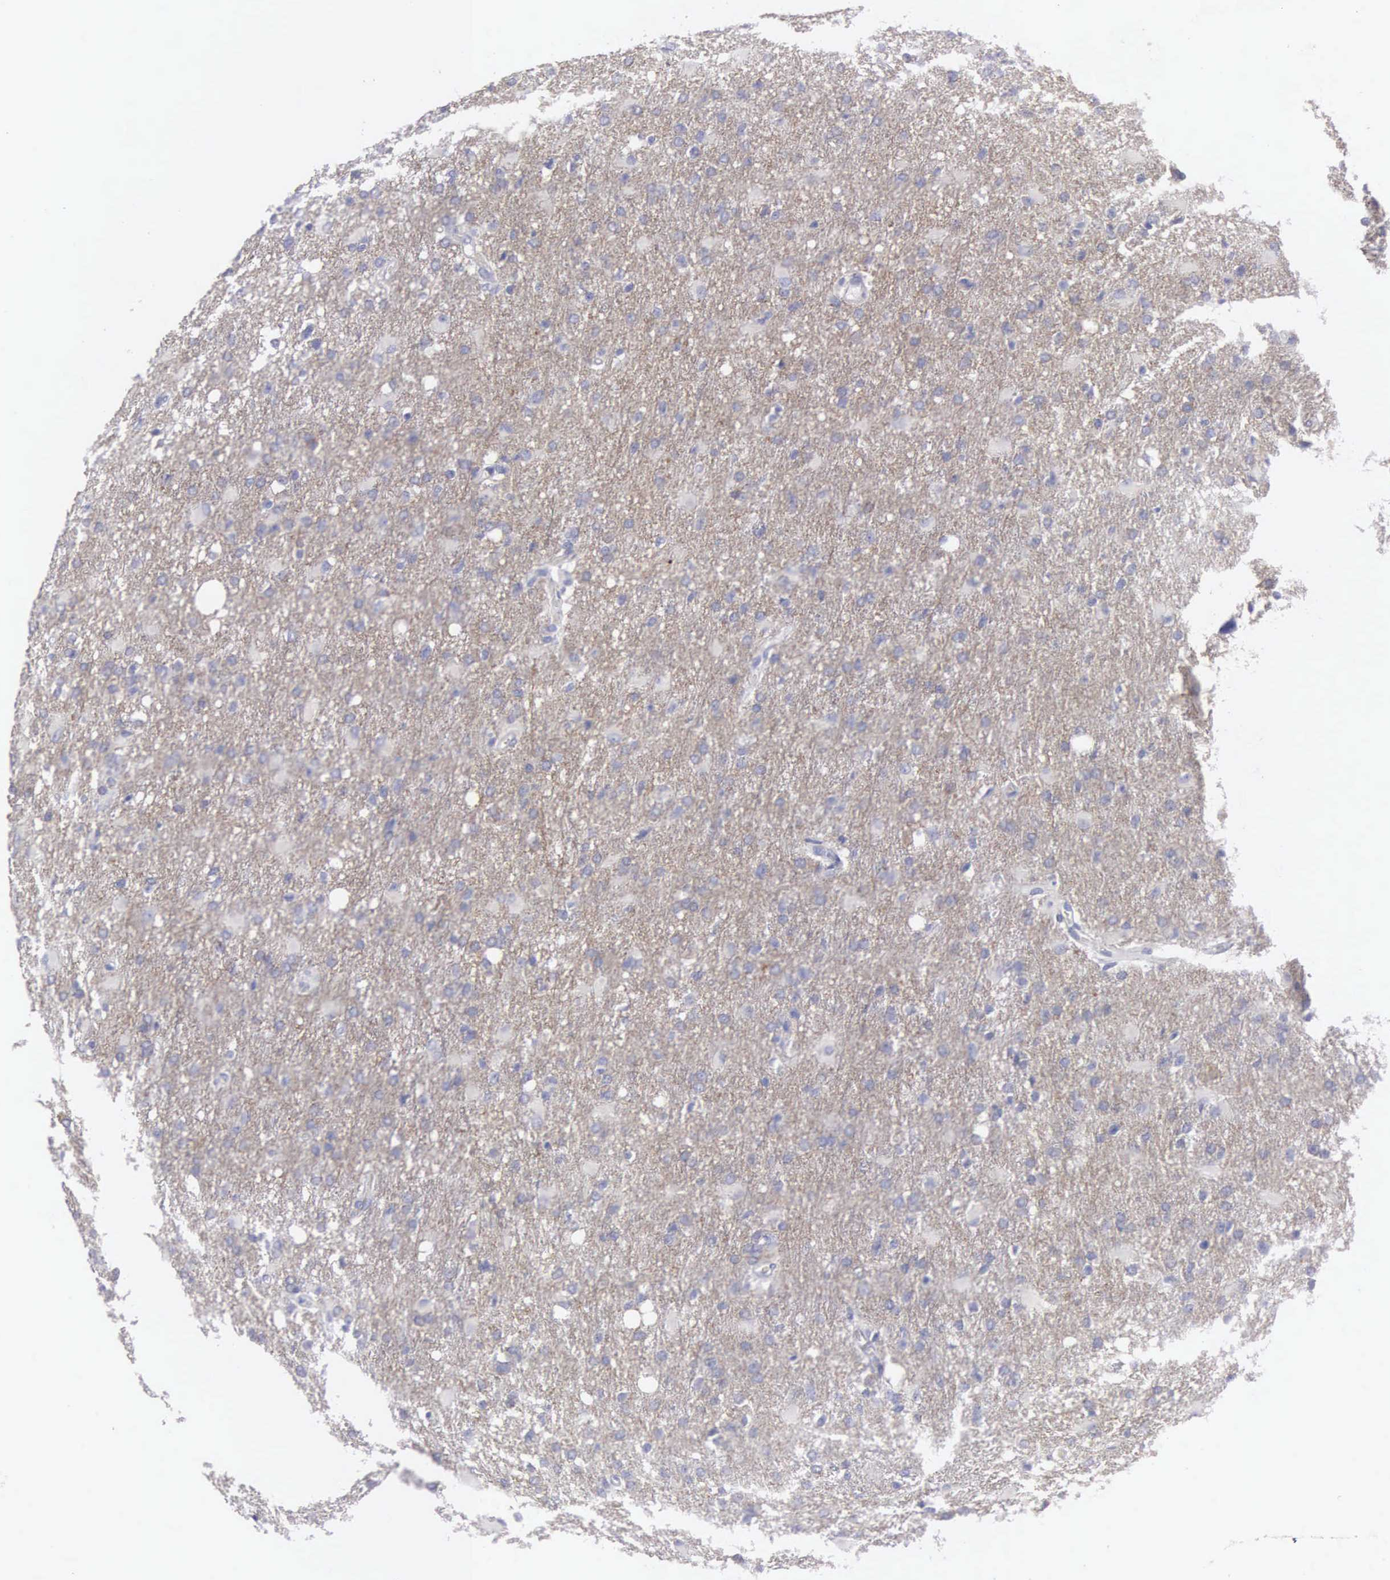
{"staining": {"intensity": "weak", "quantity": ">75%", "location": "cytoplasmic/membranous"}, "tissue": "glioma", "cell_type": "Tumor cells", "image_type": "cancer", "snomed": [{"axis": "morphology", "description": "Glioma, malignant, High grade"}, {"axis": "topography", "description": "Brain"}], "caption": "A micrograph of glioma stained for a protein exhibits weak cytoplasmic/membranous brown staining in tumor cells.", "gene": "CEP170B", "patient": {"sex": "male", "age": 68}}